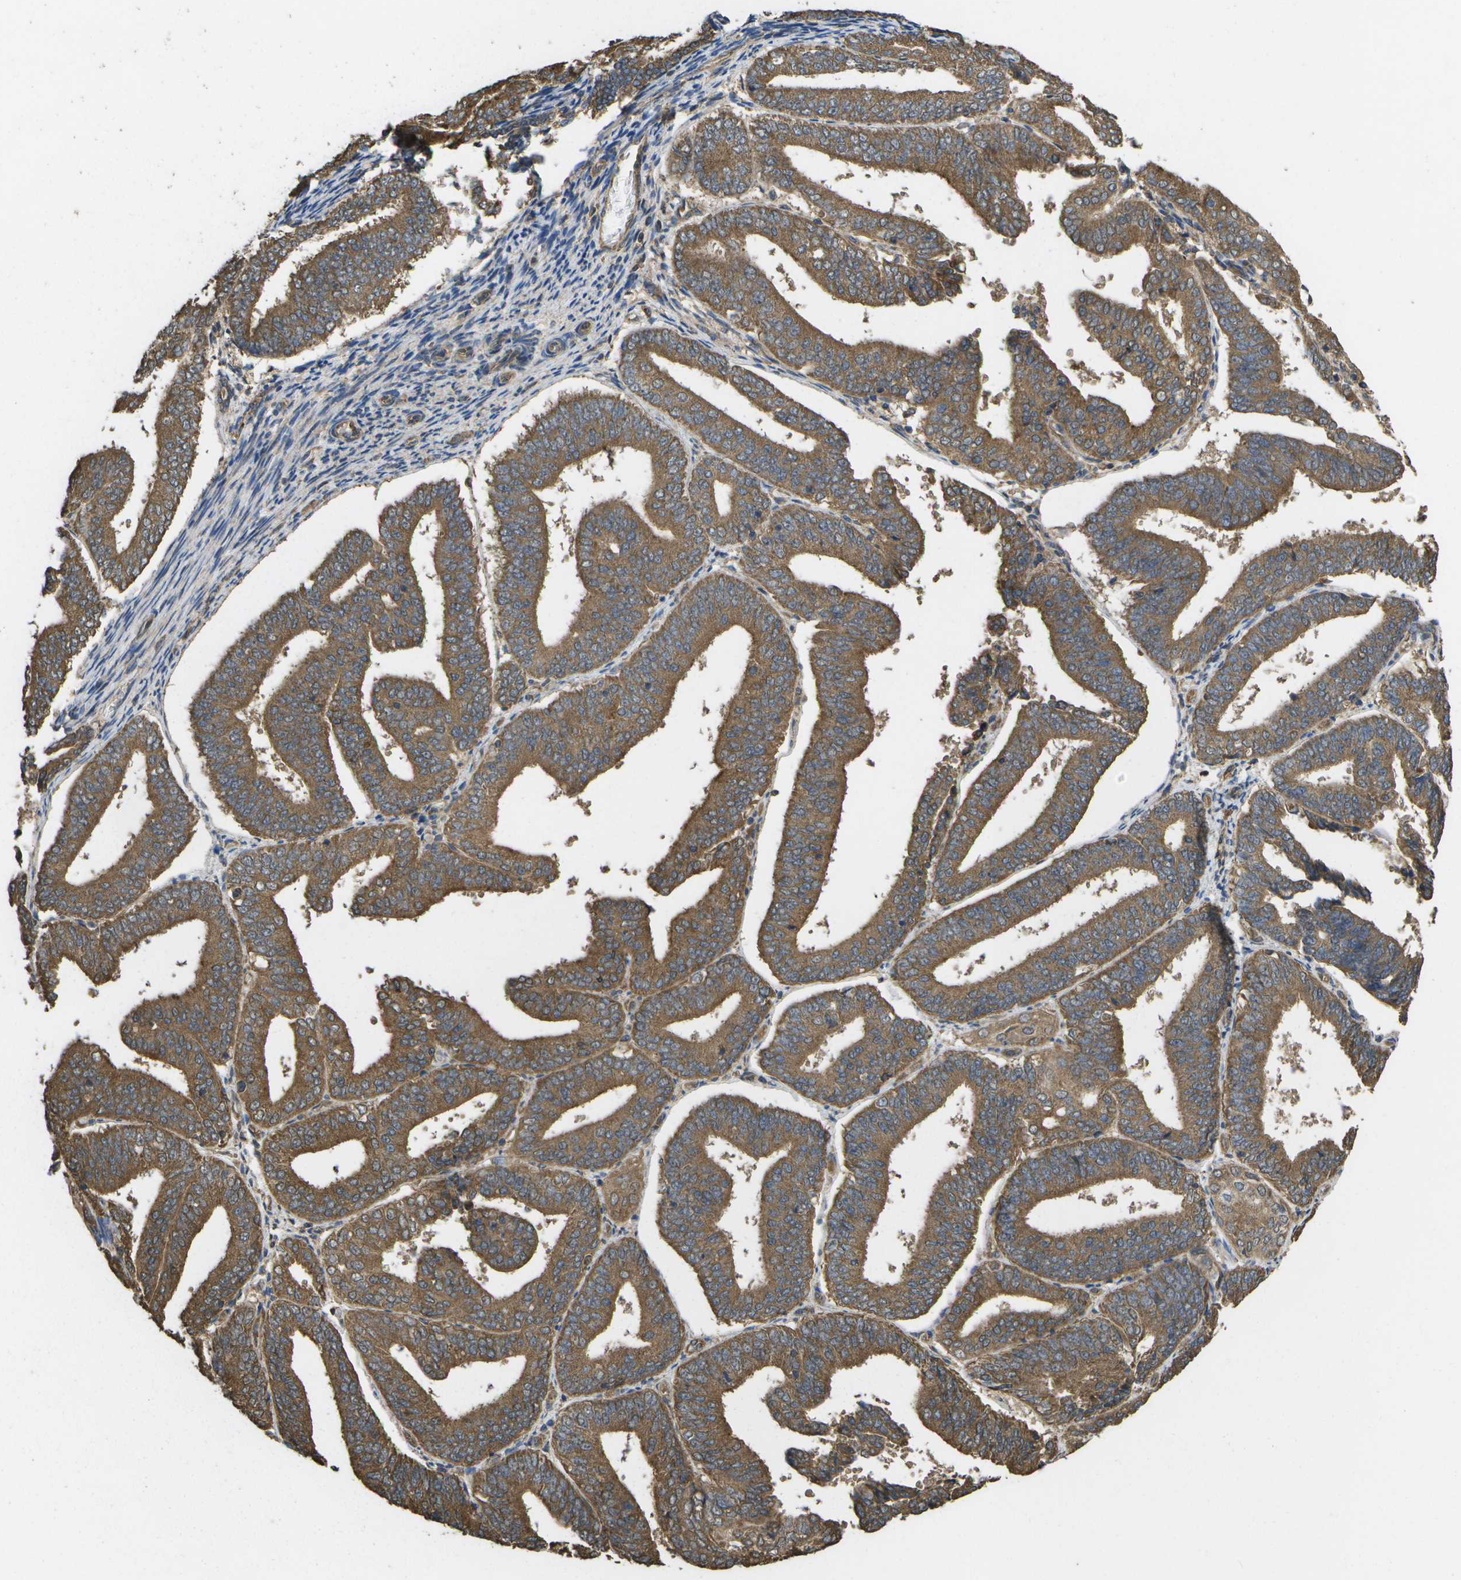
{"staining": {"intensity": "moderate", "quantity": ">75%", "location": "cytoplasmic/membranous"}, "tissue": "endometrial cancer", "cell_type": "Tumor cells", "image_type": "cancer", "snomed": [{"axis": "morphology", "description": "Adenocarcinoma, NOS"}, {"axis": "topography", "description": "Endometrium"}], "caption": "Protein staining by immunohistochemistry (IHC) displays moderate cytoplasmic/membranous expression in approximately >75% of tumor cells in endometrial cancer.", "gene": "SACS", "patient": {"sex": "female", "age": 63}}